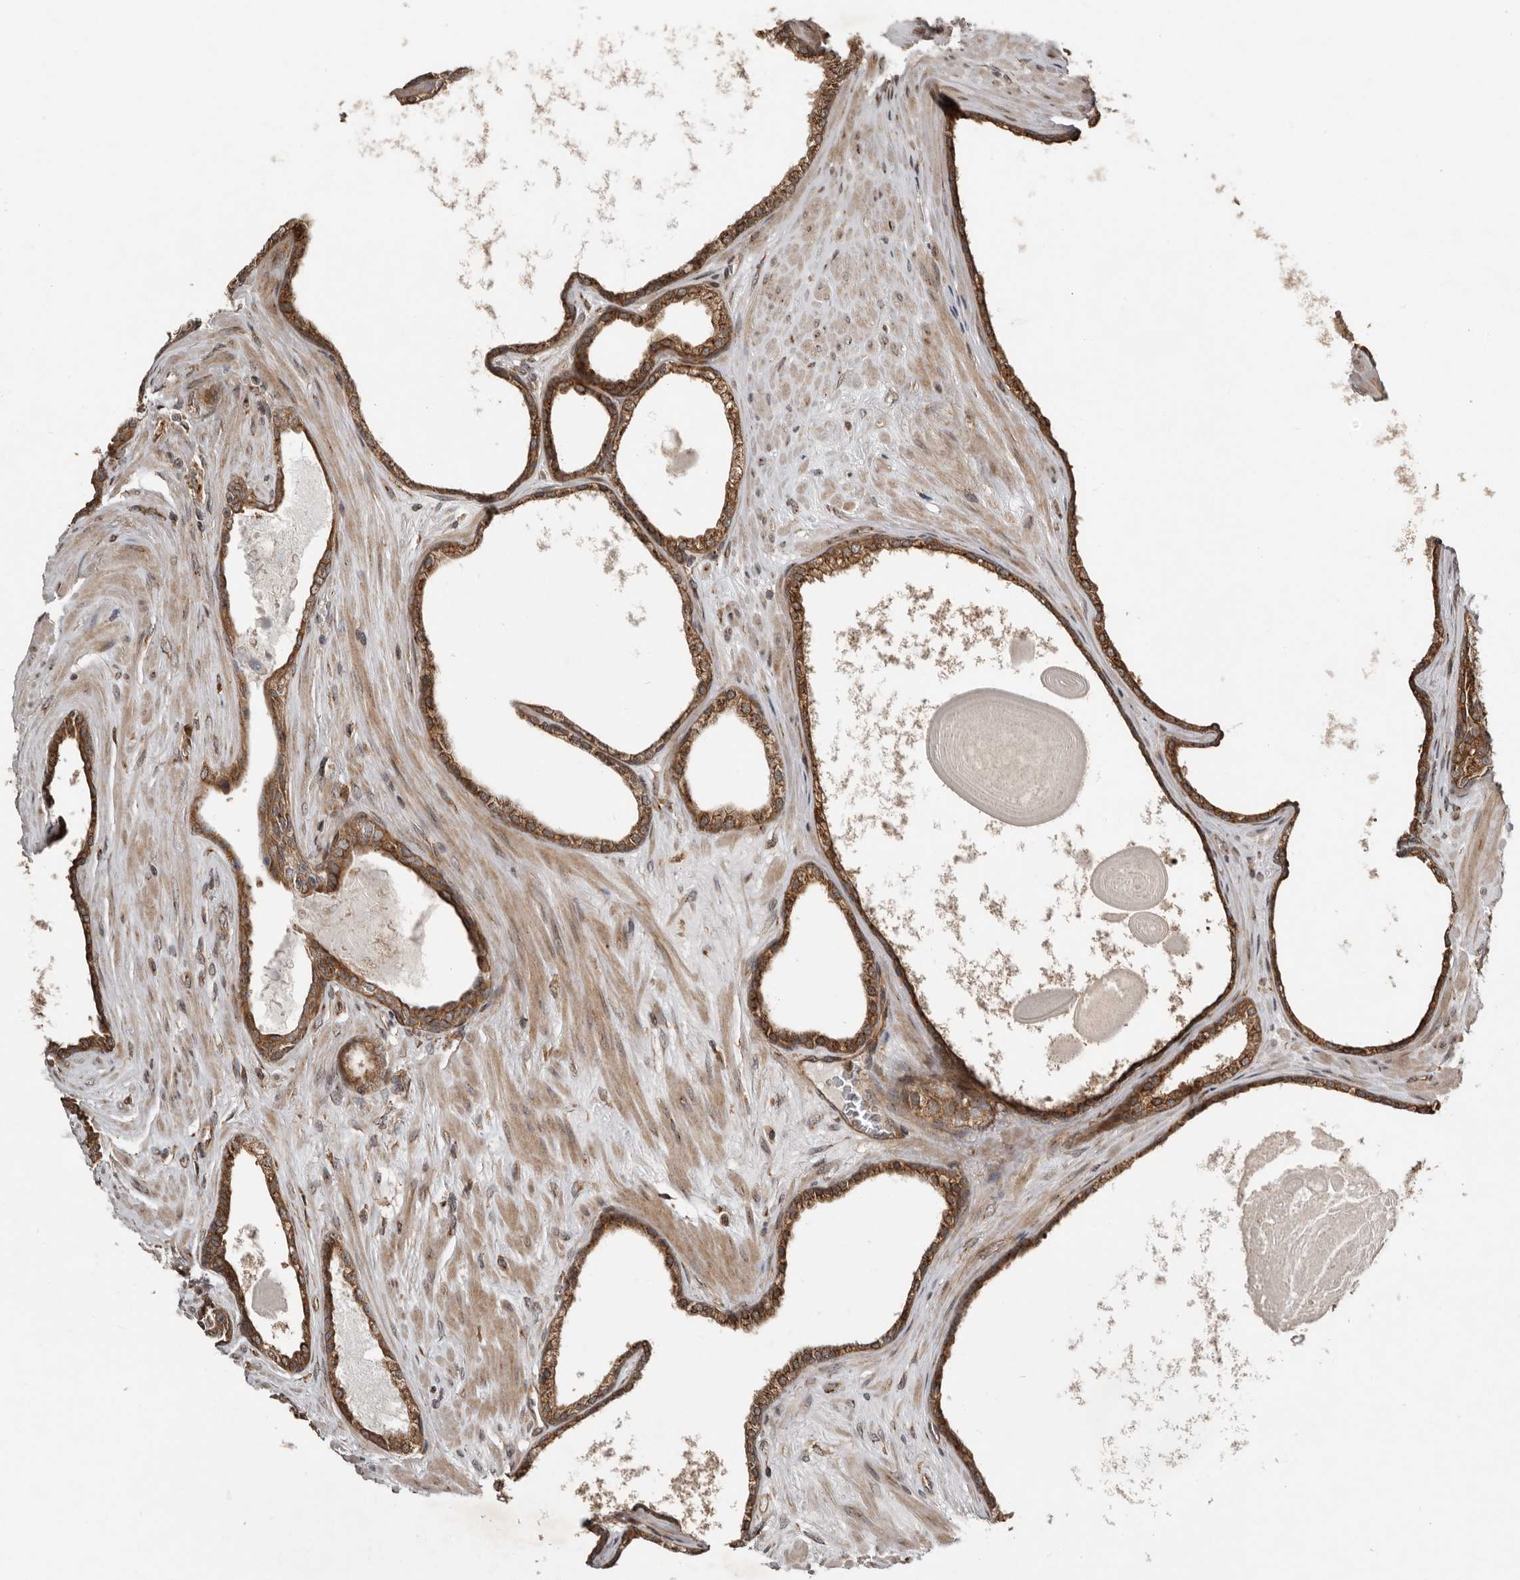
{"staining": {"intensity": "moderate", "quantity": ">75%", "location": "cytoplasmic/membranous"}, "tissue": "prostate cancer", "cell_type": "Tumor cells", "image_type": "cancer", "snomed": [{"axis": "morphology", "description": "Adenocarcinoma, Low grade"}, {"axis": "topography", "description": "Prostate"}], "caption": "Immunohistochemistry (IHC) photomicrograph of human prostate cancer (adenocarcinoma (low-grade)) stained for a protein (brown), which shows medium levels of moderate cytoplasmic/membranous expression in about >75% of tumor cells.", "gene": "CCDC190", "patient": {"sex": "male", "age": 70}}